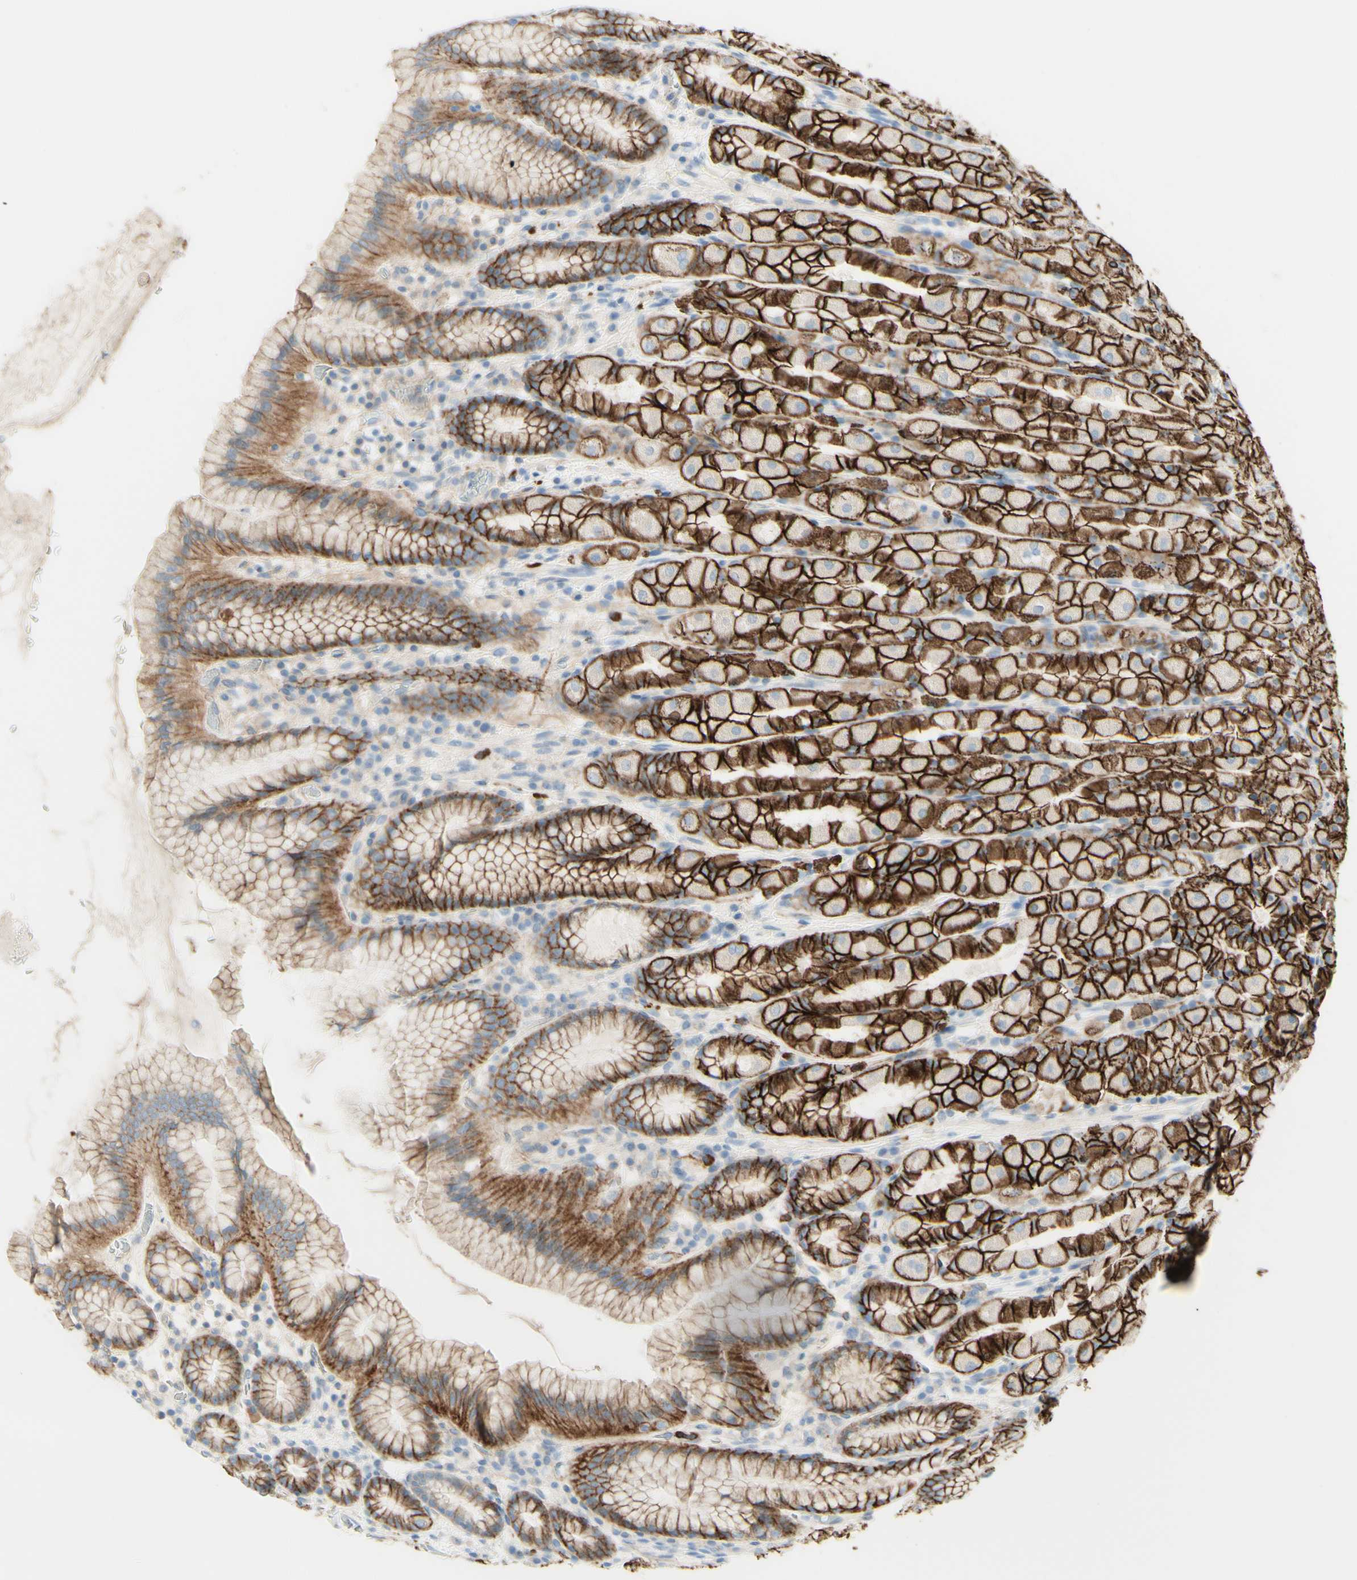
{"staining": {"intensity": "strong", "quantity": ">75%", "location": "cytoplasmic/membranous"}, "tissue": "stomach", "cell_type": "Glandular cells", "image_type": "normal", "snomed": [{"axis": "morphology", "description": "Normal tissue, NOS"}, {"axis": "topography", "description": "Stomach, upper"}], "caption": "Human stomach stained for a protein (brown) exhibits strong cytoplasmic/membranous positive staining in approximately >75% of glandular cells.", "gene": "ALCAM", "patient": {"sex": "male", "age": 68}}